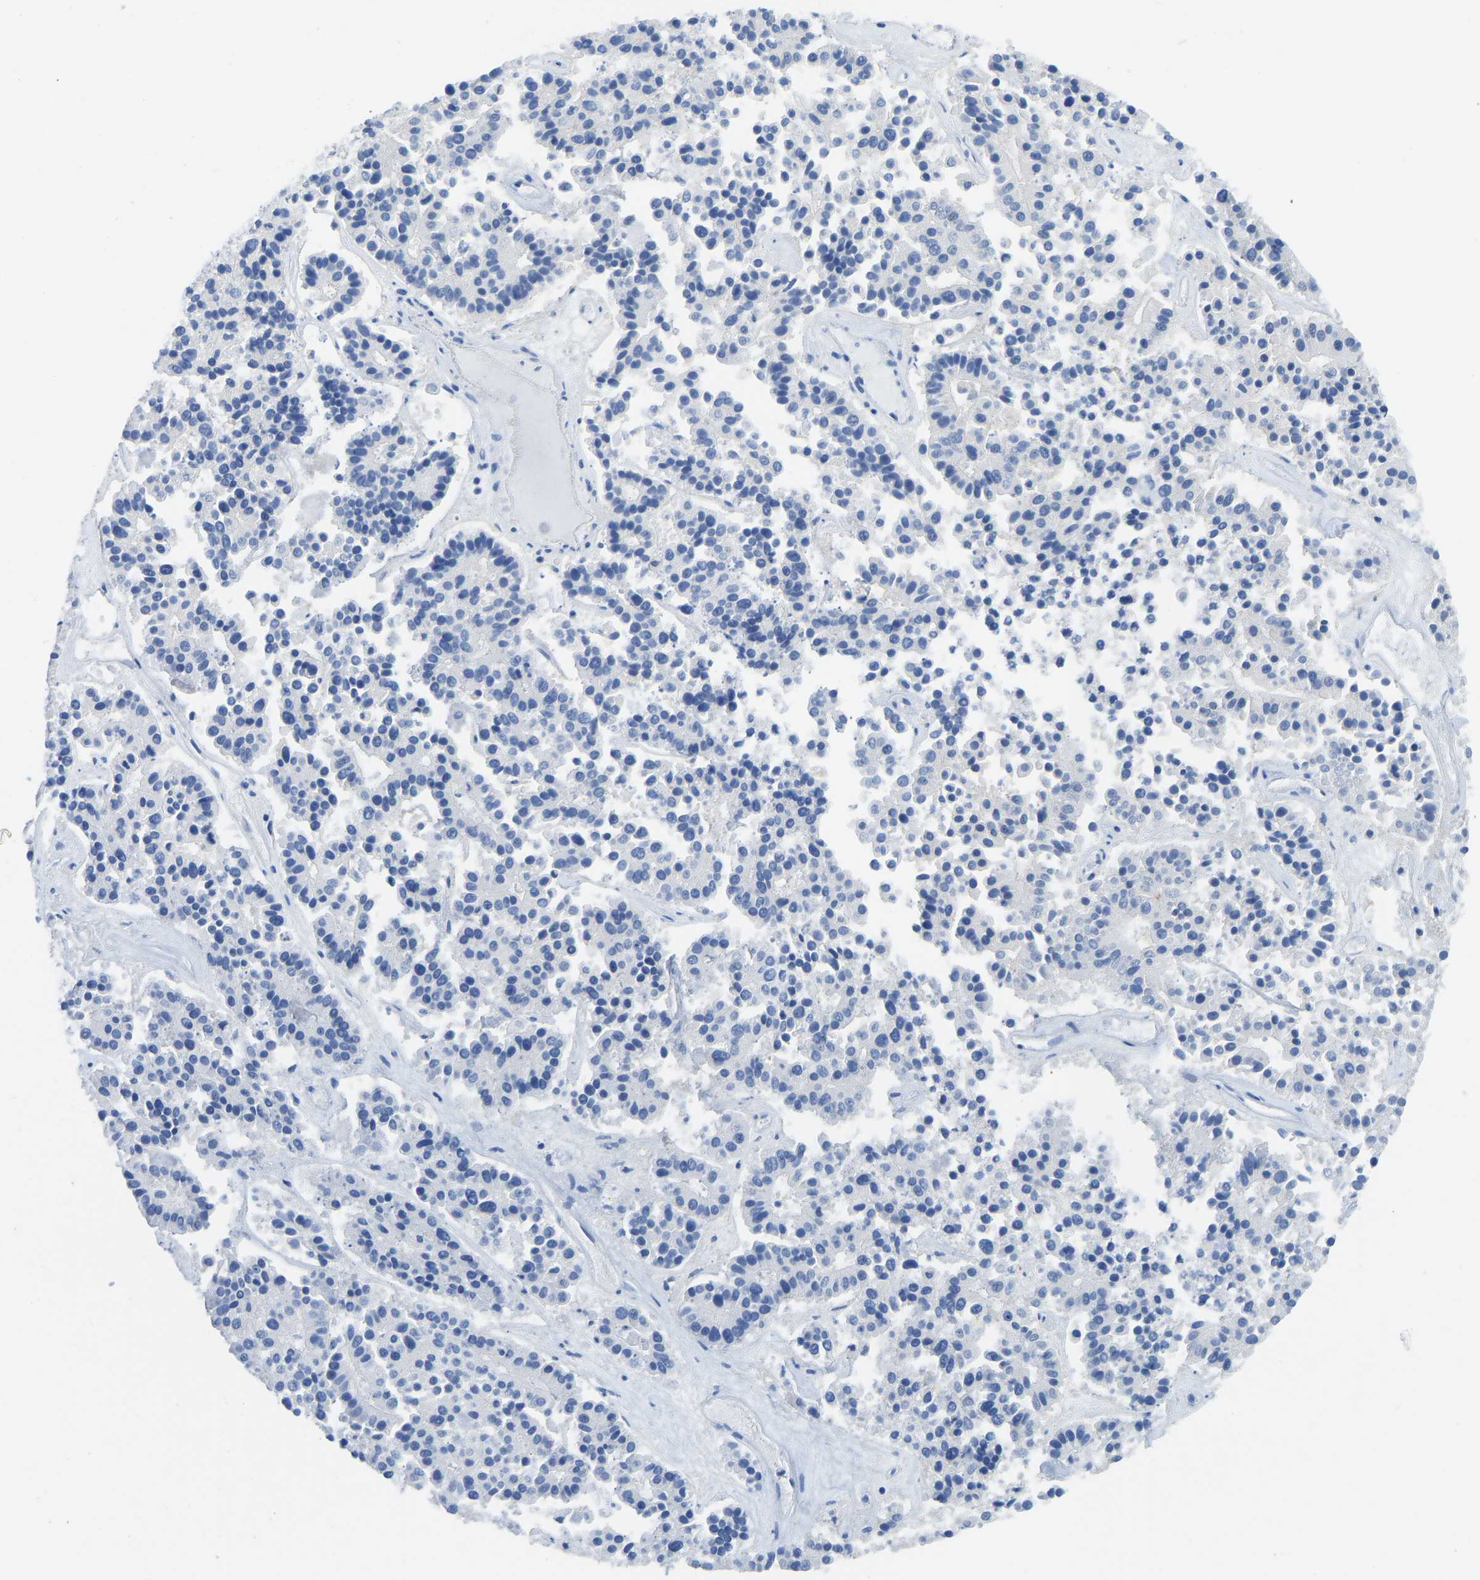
{"staining": {"intensity": "negative", "quantity": "none", "location": "none"}, "tissue": "pancreatic cancer", "cell_type": "Tumor cells", "image_type": "cancer", "snomed": [{"axis": "morphology", "description": "Adenocarcinoma, NOS"}, {"axis": "topography", "description": "Pancreas"}], "caption": "An image of pancreatic adenocarcinoma stained for a protein displays no brown staining in tumor cells.", "gene": "NDRG3", "patient": {"sex": "male", "age": 50}}